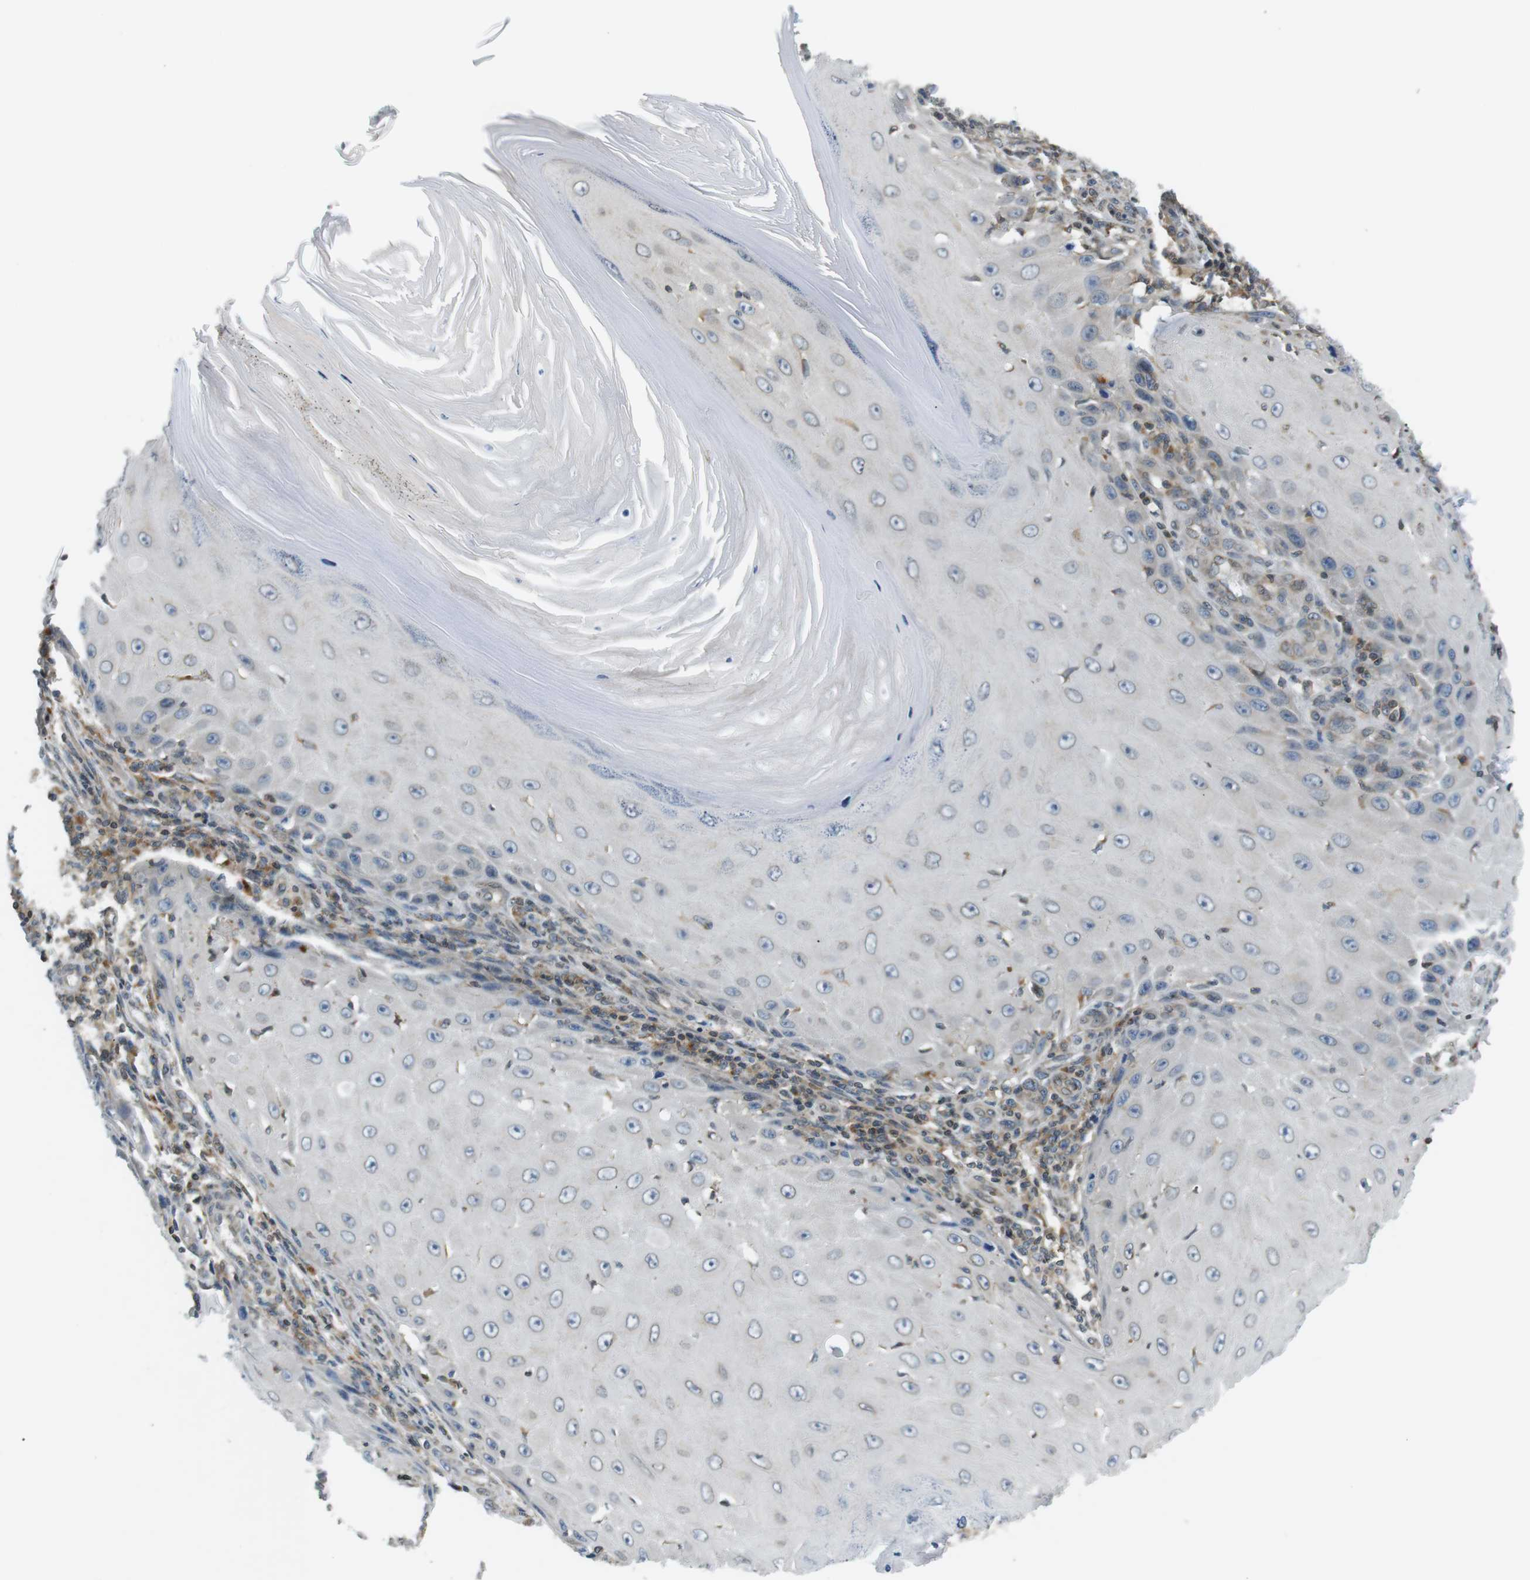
{"staining": {"intensity": "weak", "quantity": "<25%", "location": "cytoplasmic/membranous,nuclear"}, "tissue": "skin cancer", "cell_type": "Tumor cells", "image_type": "cancer", "snomed": [{"axis": "morphology", "description": "Squamous cell carcinoma, NOS"}, {"axis": "topography", "description": "Skin"}], "caption": "This histopathology image is of skin cancer stained with immunohistochemistry (IHC) to label a protein in brown with the nuclei are counter-stained blue. There is no positivity in tumor cells. Nuclei are stained in blue.", "gene": "TMX4", "patient": {"sex": "female", "age": 73}}